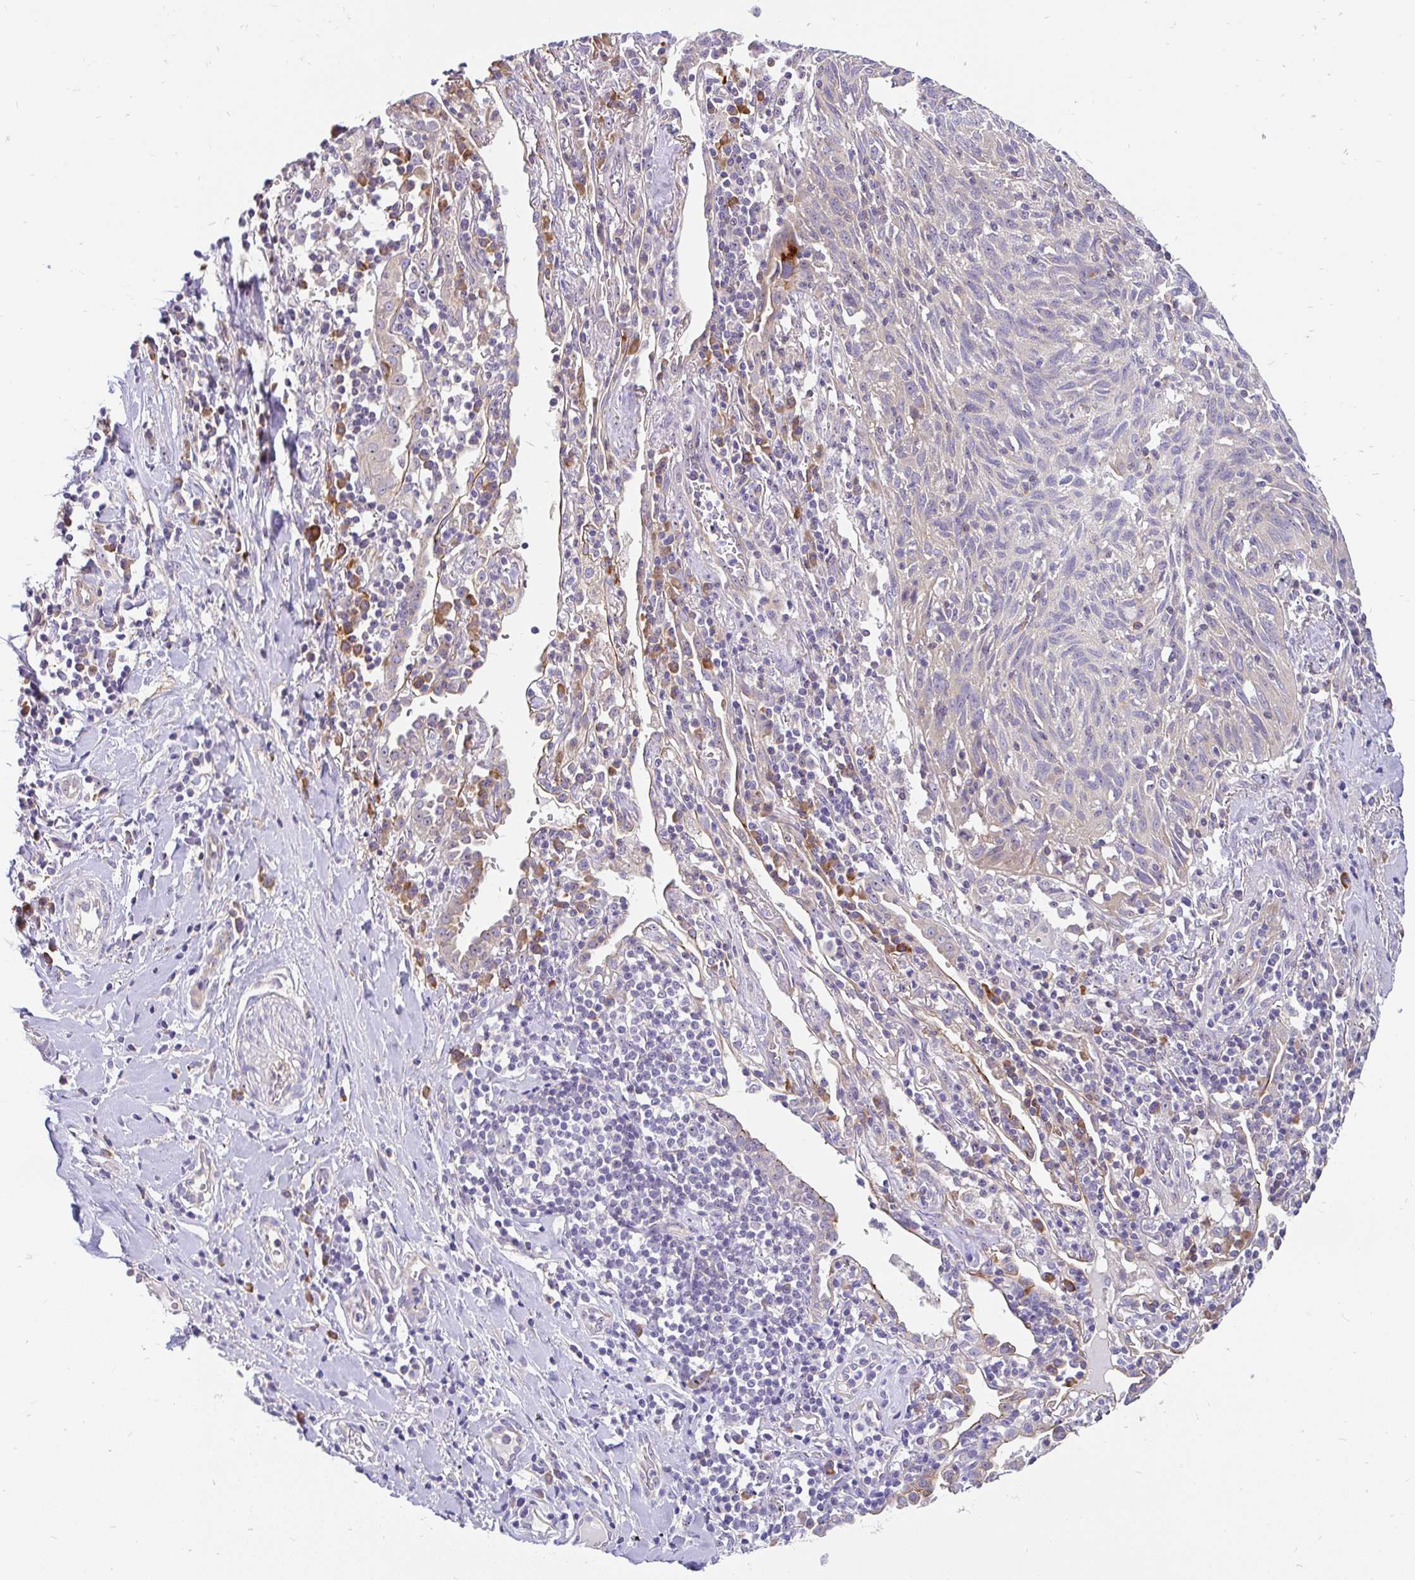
{"staining": {"intensity": "negative", "quantity": "none", "location": "none"}, "tissue": "lung cancer", "cell_type": "Tumor cells", "image_type": "cancer", "snomed": [{"axis": "morphology", "description": "Squamous cell carcinoma, NOS"}, {"axis": "topography", "description": "Lung"}], "caption": "Tumor cells are negative for brown protein staining in lung squamous cell carcinoma.", "gene": "LRRC26", "patient": {"sex": "female", "age": 66}}